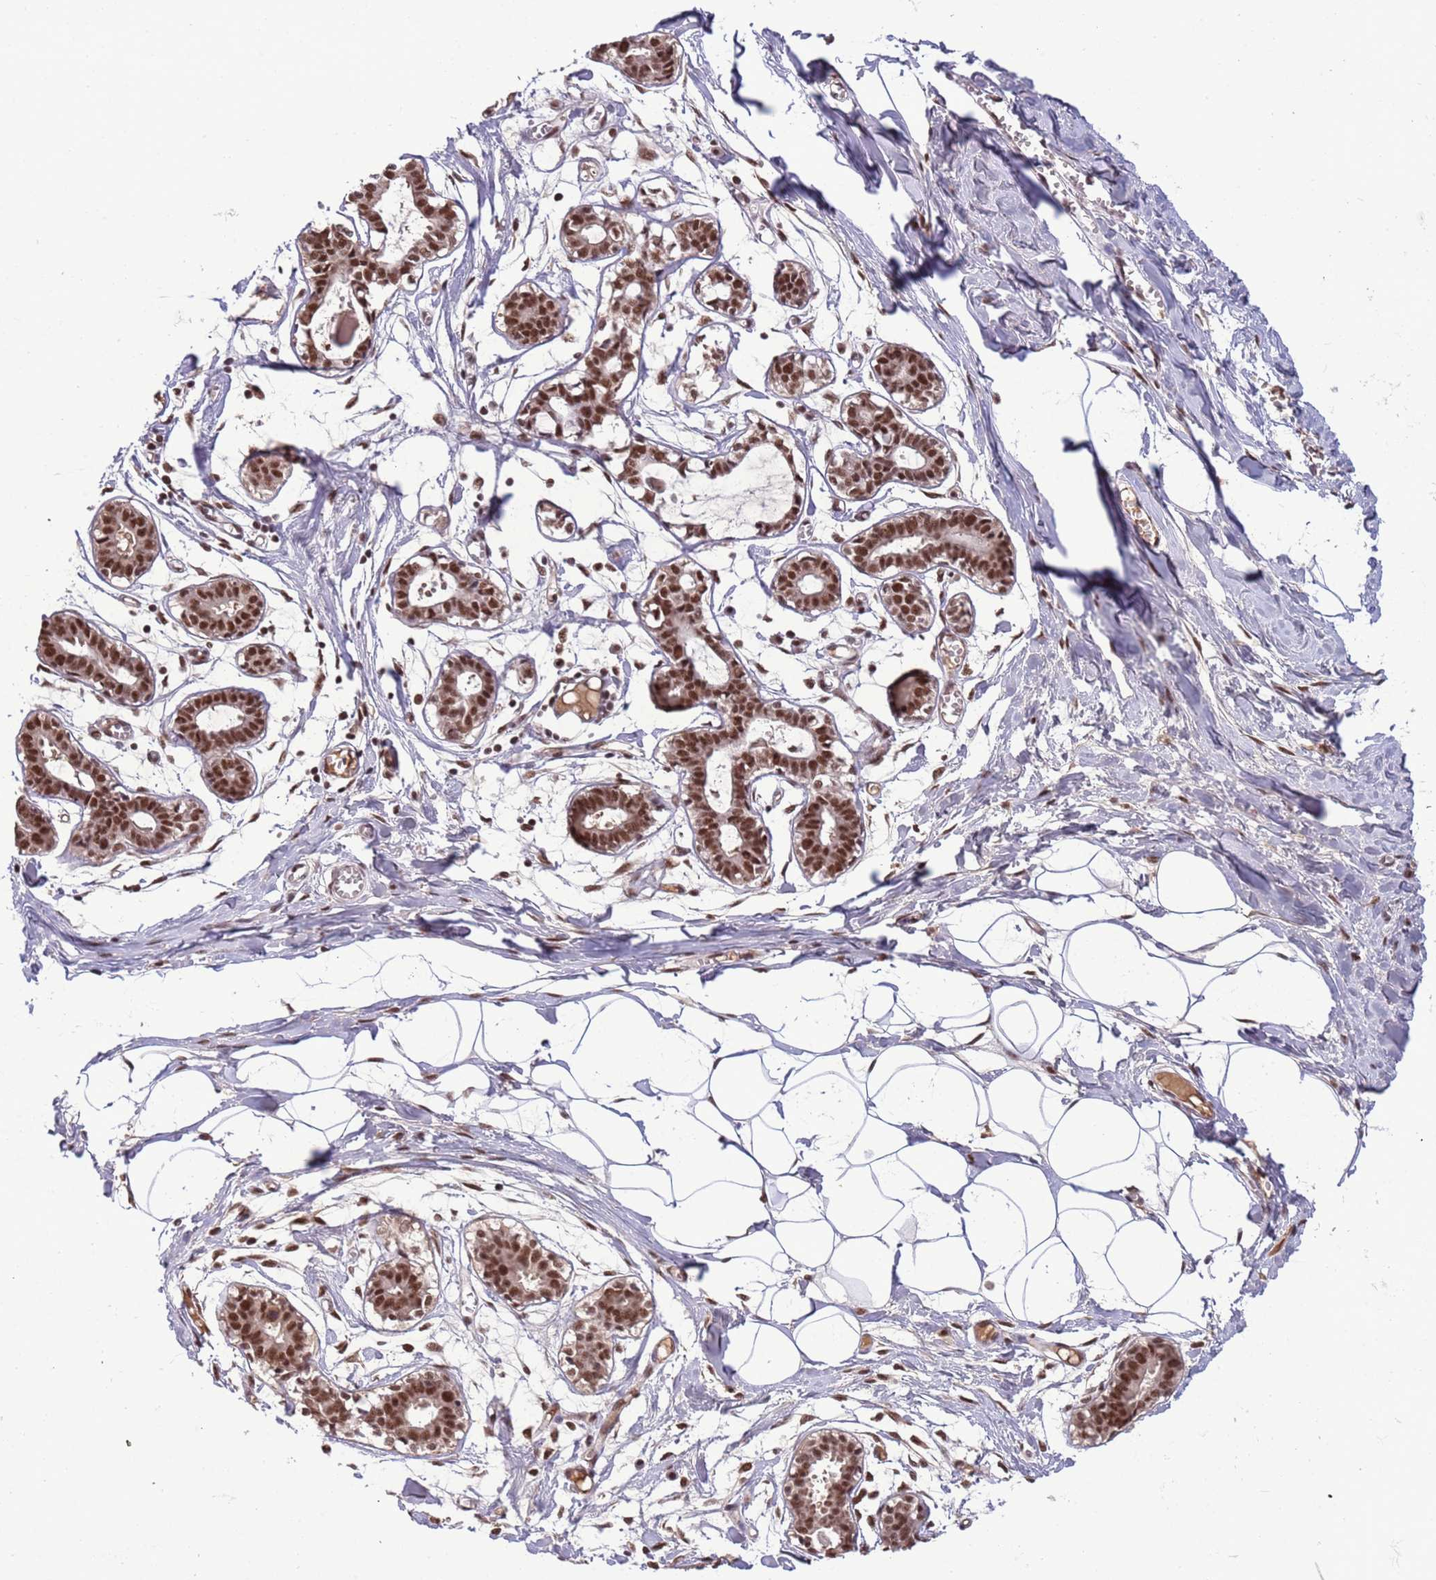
{"staining": {"intensity": "moderate", "quantity": ">75%", "location": "nuclear"}, "tissue": "breast", "cell_type": "Adipocytes", "image_type": "normal", "snomed": [{"axis": "morphology", "description": "Normal tissue, NOS"}, {"axis": "topography", "description": "Breast"}], "caption": "Immunohistochemistry of unremarkable breast demonstrates medium levels of moderate nuclear staining in approximately >75% of adipocytes.", "gene": "SRRT", "patient": {"sex": "female", "age": 27}}